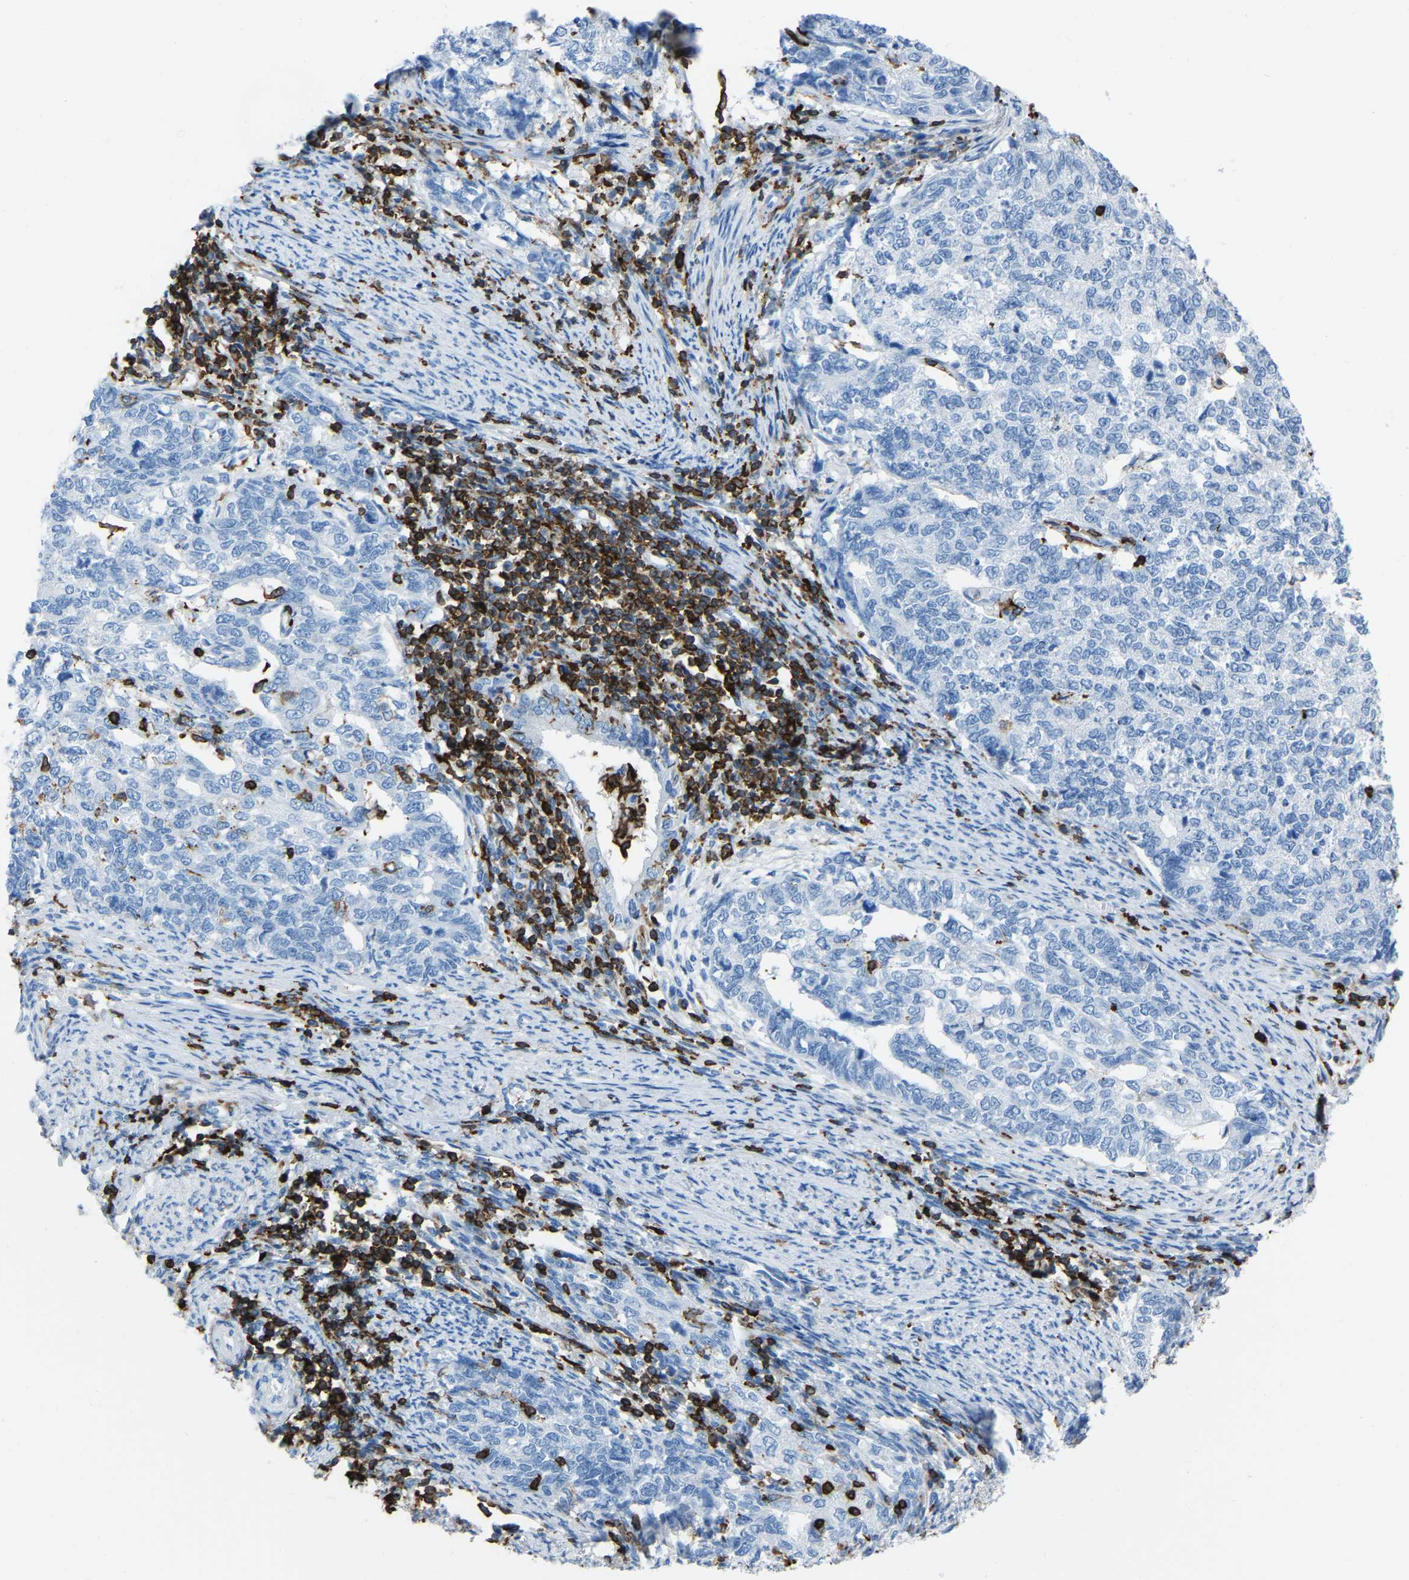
{"staining": {"intensity": "negative", "quantity": "none", "location": "none"}, "tissue": "cervical cancer", "cell_type": "Tumor cells", "image_type": "cancer", "snomed": [{"axis": "morphology", "description": "Squamous cell carcinoma, NOS"}, {"axis": "topography", "description": "Cervix"}], "caption": "This is a micrograph of IHC staining of squamous cell carcinoma (cervical), which shows no positivity in tumor cells.", "gene": "LSP1", "patient": {"sex": "female", "age": 63}}